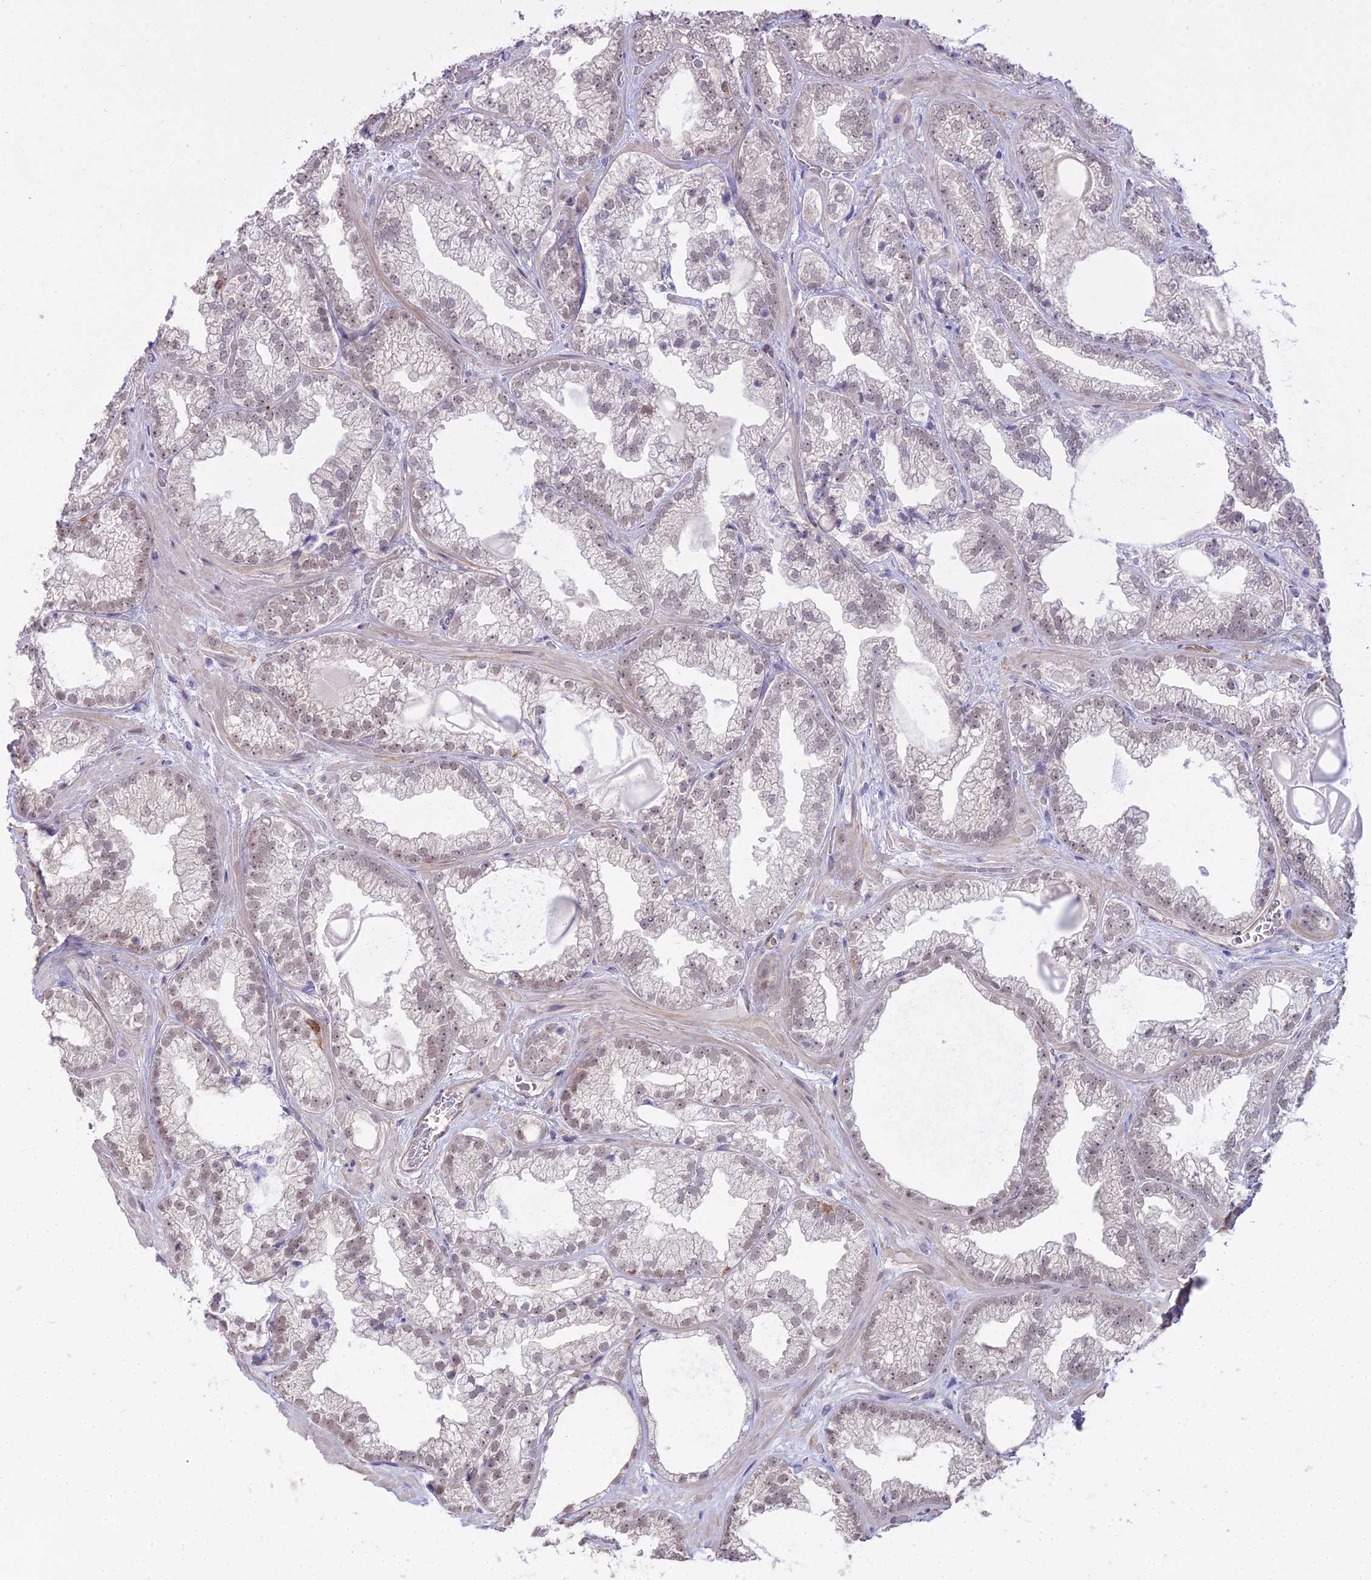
{"staining": {"intensity": "weak", "quantity": "25%-75%", "location": "nuclear"}, "tissue": "prostate cancer", "cell_type": "Tumor cells", "image_type": "cancer", "snomed": [{"axis": "morphology", "description": "Adenocarcinoma, Low grade"}, {"axis": "topography", "description": "Prostate"}], "caption": "This is an image of immunohistochemistry staining of prostate cancer (adenocarcinoma (low-grade)), which shows weak expression in the nuclear of tumor cells.", "gene": "BLNK", "patient": {"sex": "male", "age": 57}}